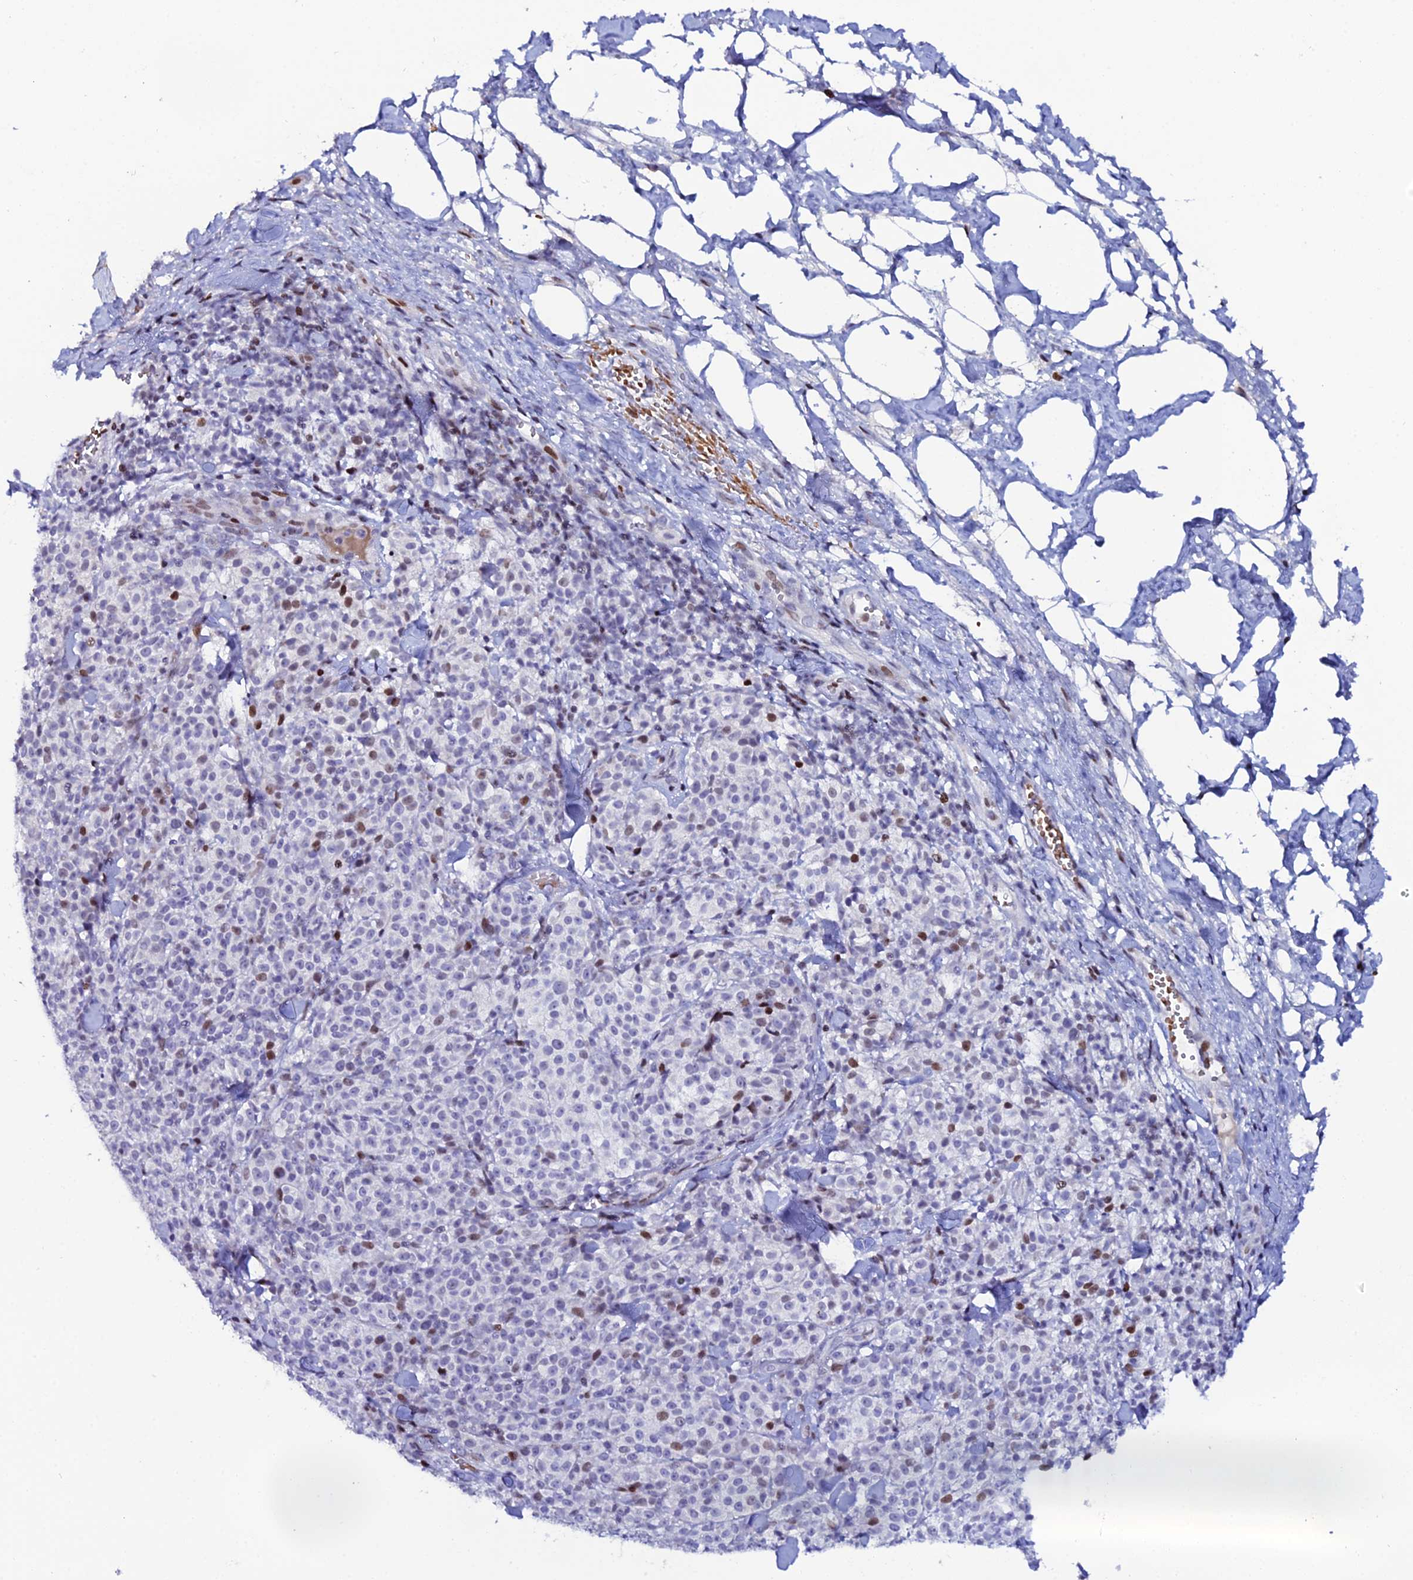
{"staining": {"intensity": "moderate", "quantity": "<25%", "location": "nuclear"}, "tissue": "melanoma", "cell_type": "Tumor cells", "image_type": "cancer", "snomed": [{"axis": "morphology", "description": "Normal tissue, NOS"}, {"axis": "morphology", "description": "Malignant melanoma, NOS"}, {"axis": "topography", "description": "Skin"}], "caption": "DAB (3,3'-diaminobenzidine) immunohistochemical staining of human malignant melanoma reveals moderate nuclear protein expression in approximately <25% of tumor cells. Ihc stains the protein of interest in brown and the nuclei are stained blue.", "gene": "MYNN", "patient": {"sex": "female", "age": 34}}